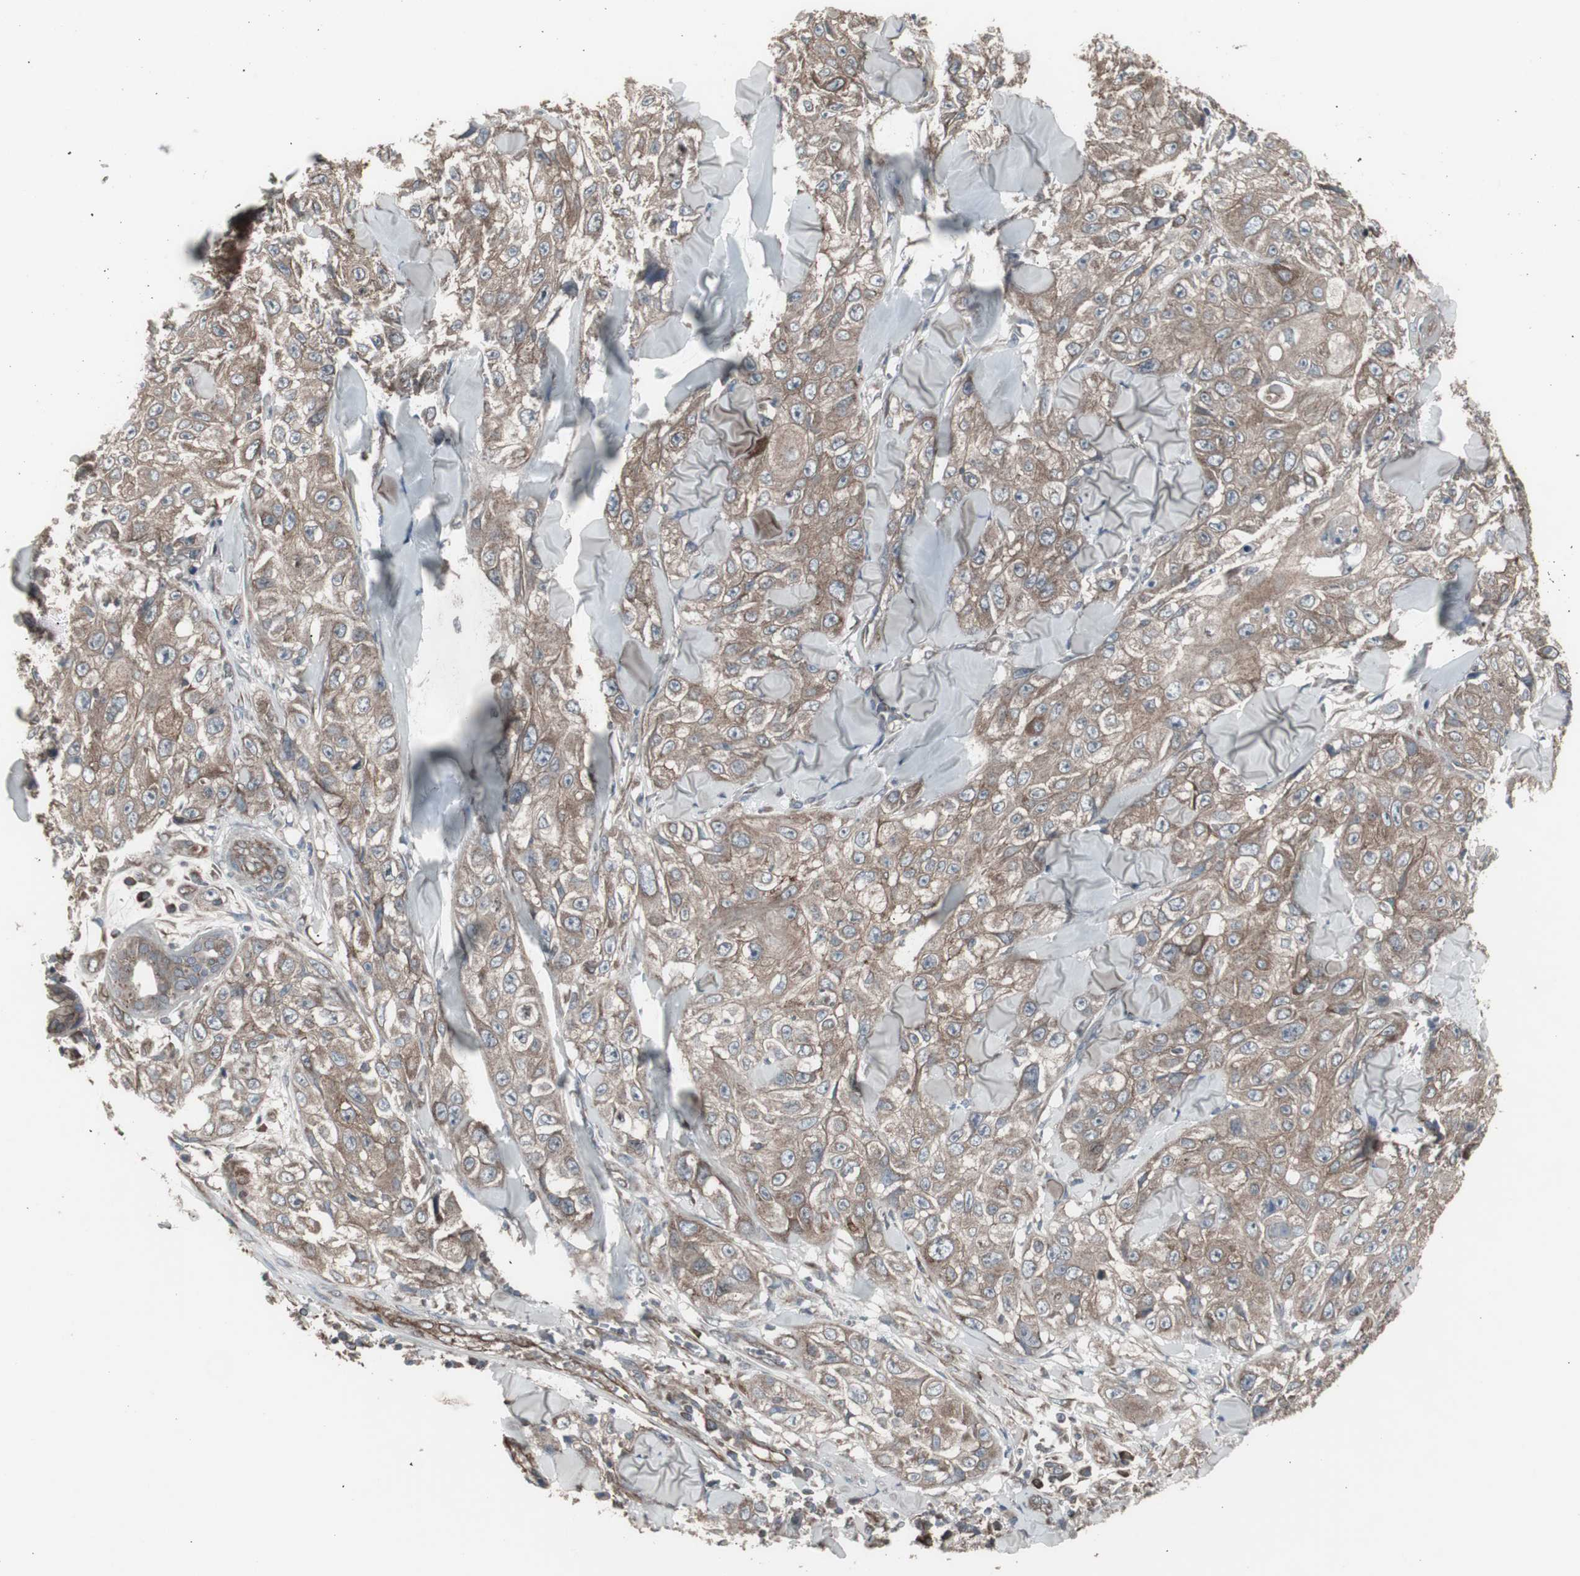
{"staining": {"intensity": "moderate", "quantity": ">75%", "location": "cytoplasmic/membranous"}, "tissue": "skin cancer", "cell_type": "Tumor cells", "image_type": "cancer", "snomed": [{"axis": "morphology", "description": "Squamous cell carcinoma, NOS"}, {"axis": "topography", "description": "Skin"}], "caption": "A photomicrograph of skin squamous cell carcinoma stained for a protein reveals moderate cytoplasmic/membranous brown staining in tumor cells. The staining is performed using DAB (3,3'-diaminobenzidine) brown chromogen to label protein expression. The nuclei are counter-stained blue using hematoxylin.", "gene": "SSTR2", "patient": {"sex": "male", "age": 86}}